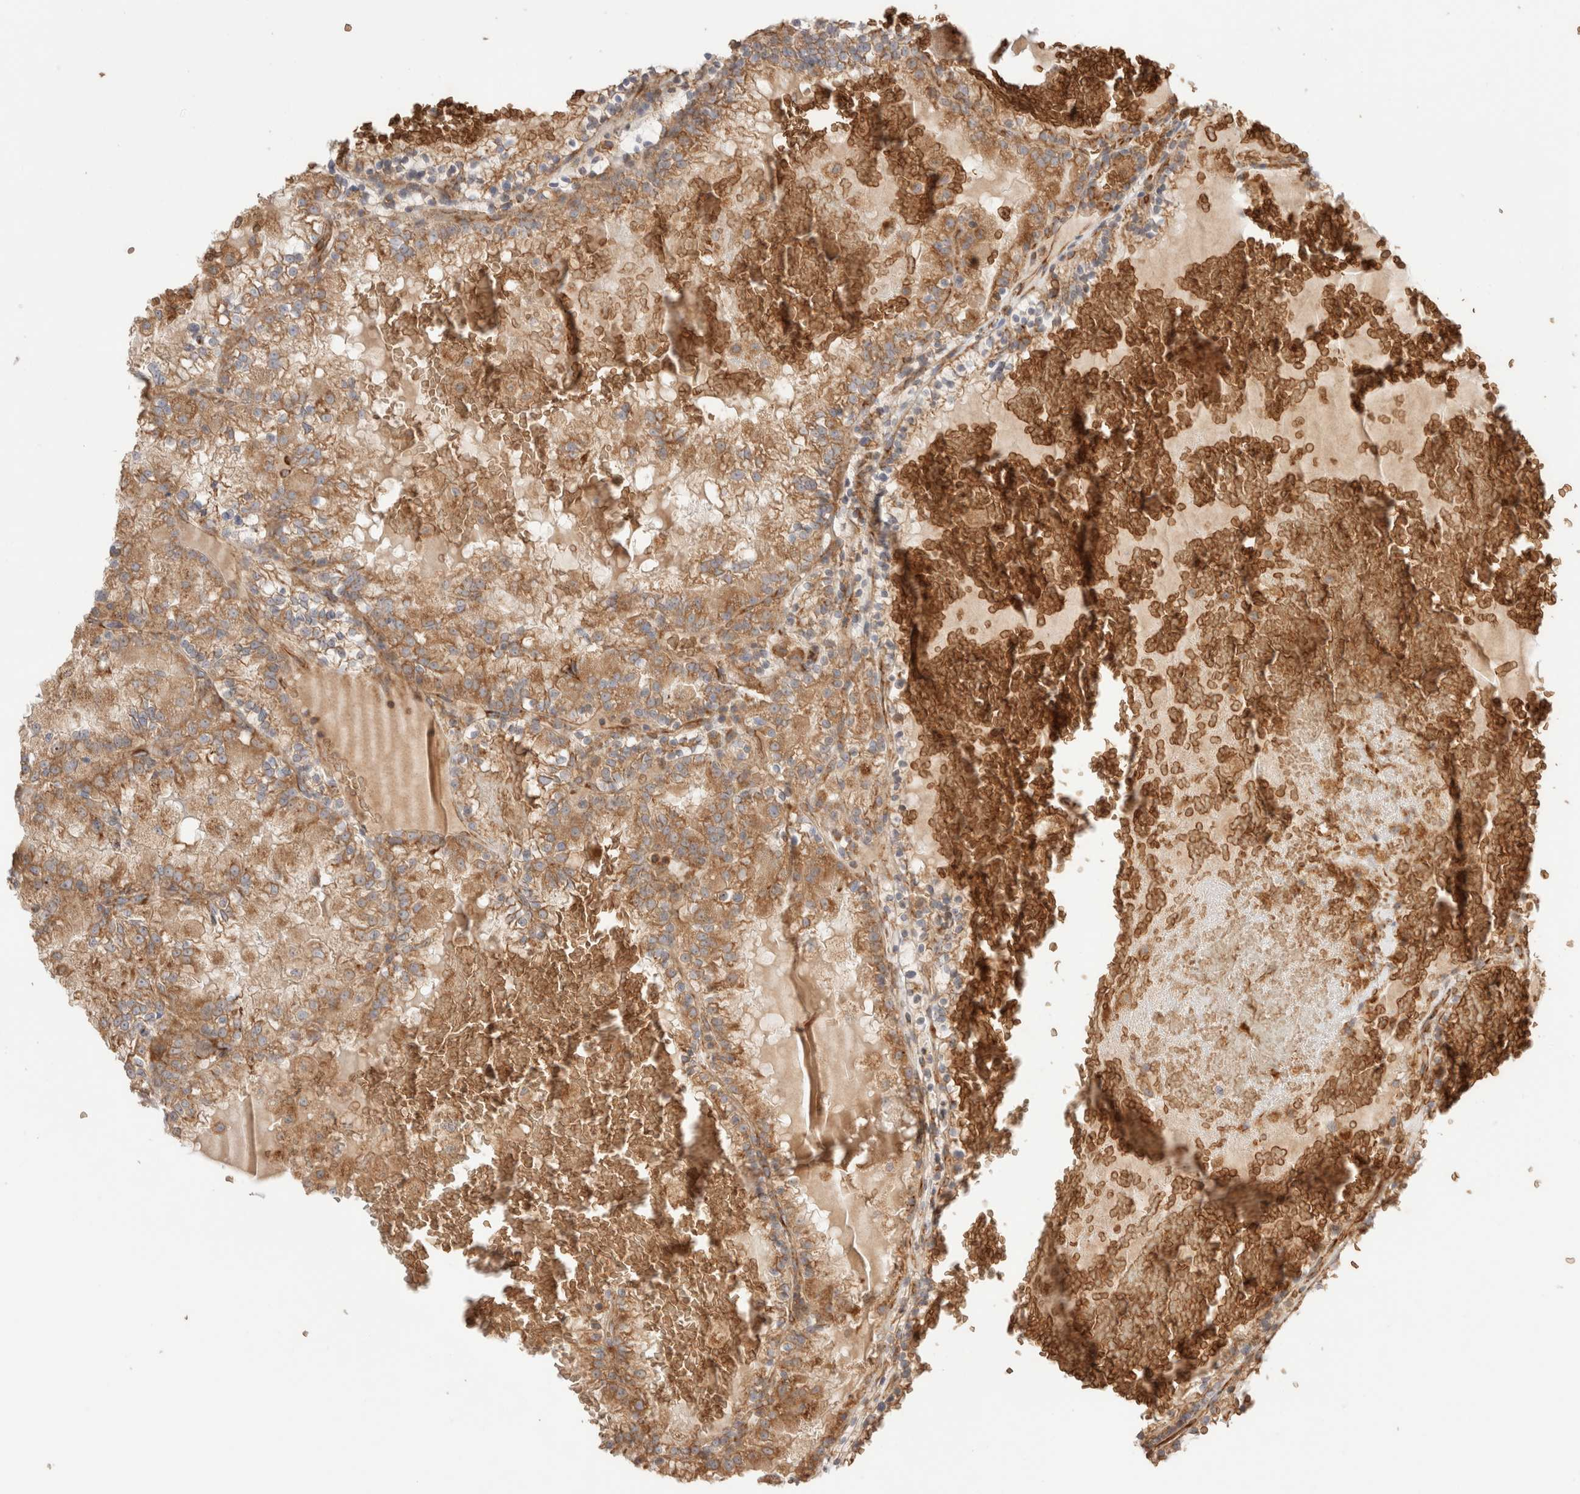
{"staining": {"intensity": "moderate", "quantity": ">75%", "location": "cytoplasmic/membranous"}, "tissue": "renal cancer", "cell_type": "Tumor cells", "image_type": "cancer", "snomed": [{"axis": "morphology", "description": "Adenocarcinoma, NOS"}, {"axis": "topography", "description": "Kidney"}], "caption": "A medium amount of moderate cytoplasmic/membranous positivity is seen in about >75% of tumor cells in renal cancer (adenocarcinoma) tissue. The staining was performed using DAB to visualize the protein expression in brown, while the nuclei were stained in blue with hematoxylin (Magnification: 20x).", "gene": "UTS2B", "patient": {"sex": "female", "age": 56}}